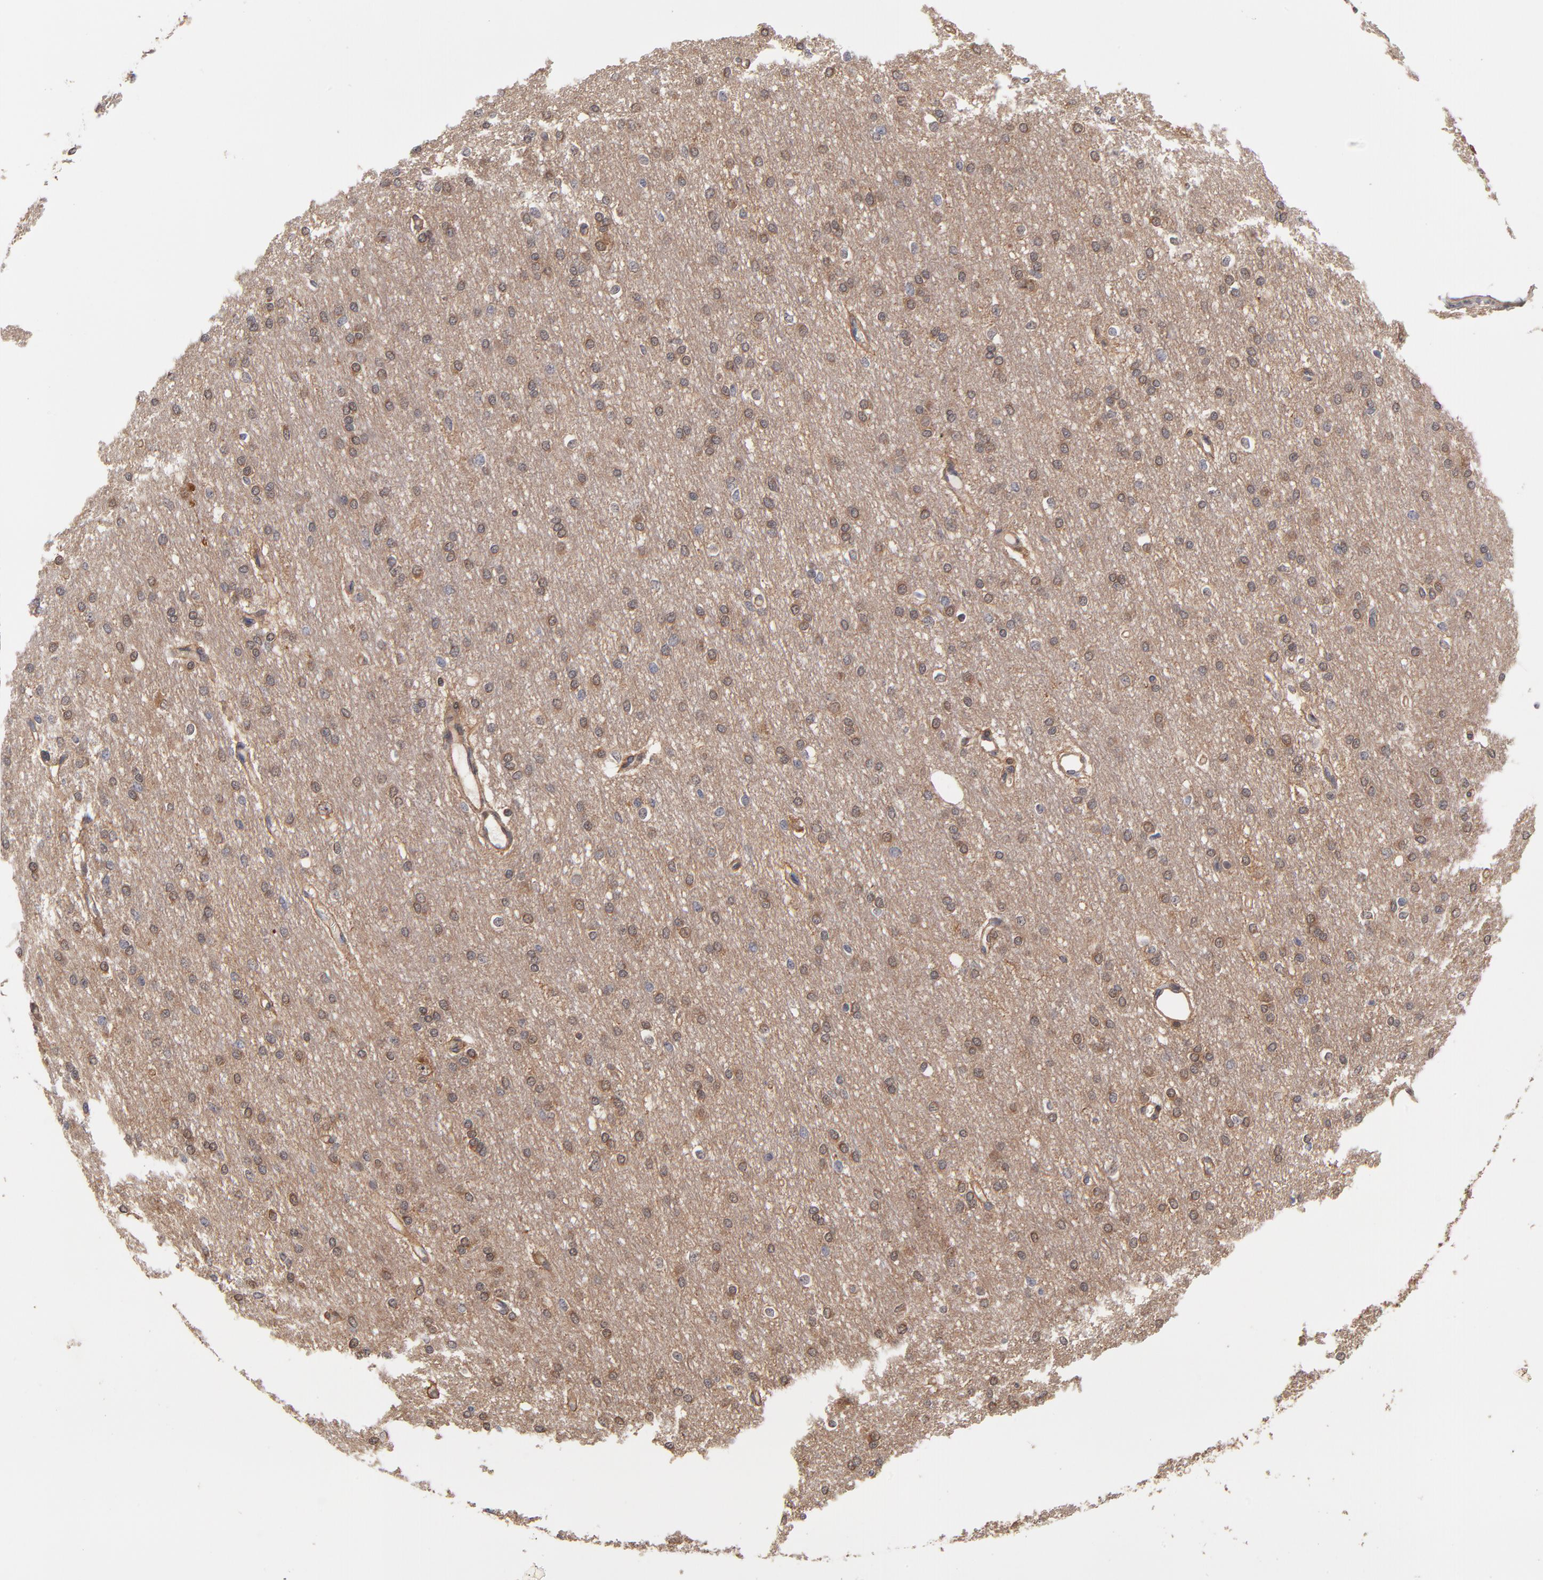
{"staining": {"intensity": "weak", "quantity": ">75%", "location": "cytoplasmic/membranous"}, "tissue": "cerebral cortex", "cell_type": "Endothelial cells", "image_type": "normal", "snomed": [{"axis": "morphology", "description": "Normal tissue, NOS"}, {"axis": "morphology", "description": "Inflammation, NOS"}, {"axis": "topography", "description": "Cerebral cortex"}], "caption": "Immunohistochemistry histopathology image of benign cerebral cortex: human cerebral cortex stained using IHC shows low levels of weak protein expression localized specifically in the cytoplasmic/membranous of endothelial cells, appearing as a cytoplasmic/membranous brown color.", "gene": "PCMT1", "patient": {"sex": "male", "age": 6}}